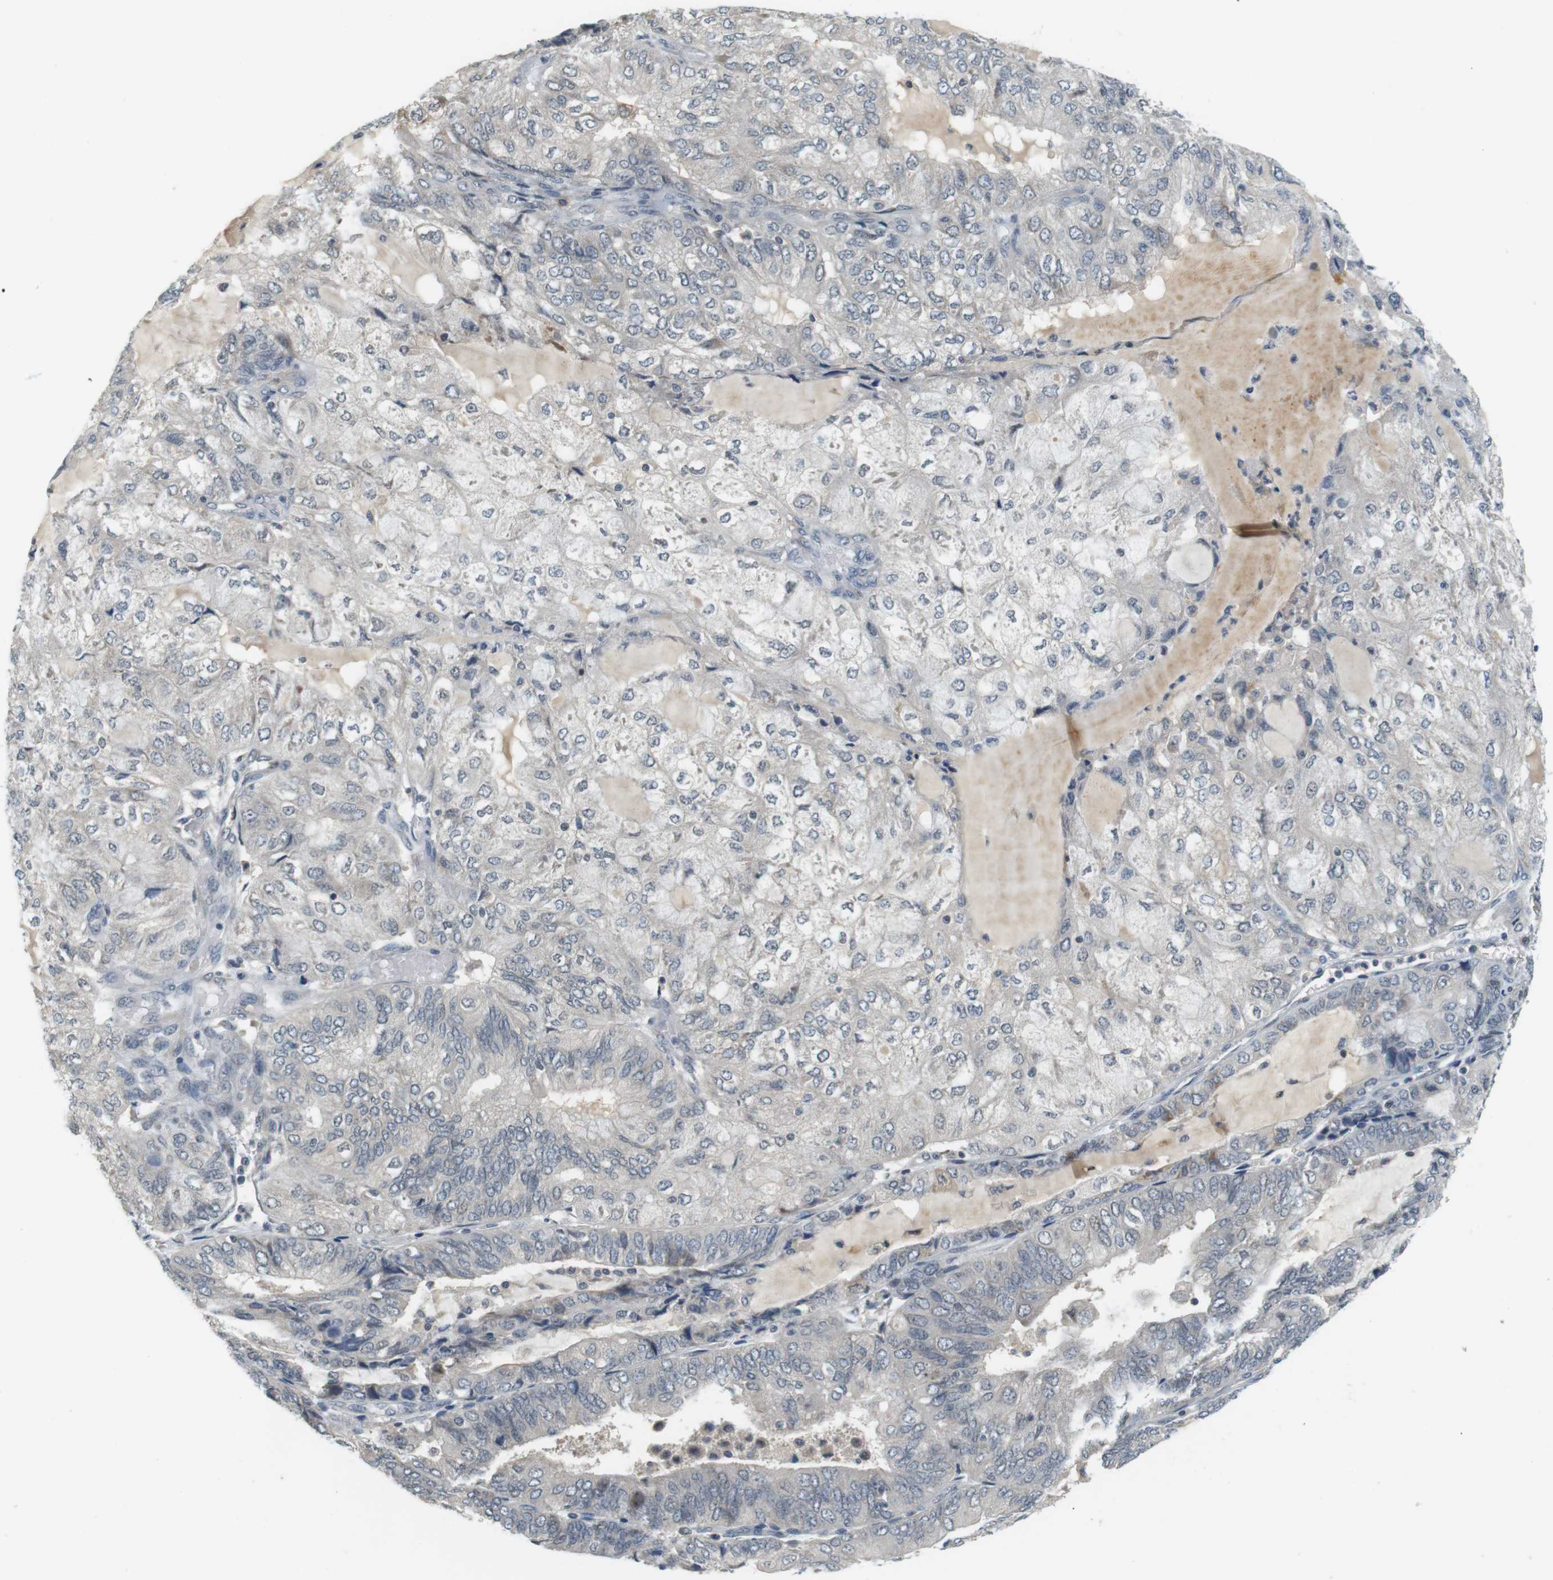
{"staining": {"intensity": "negative", "quantity": "none", "location": "none"}, "tissue": "endometrial cancer", "cell_type": "Tumor cells", "image_type": "cancer", "snomed": [{"axis": "morphology", "description": "Adenocarcinoma, NOS"}, {"axis": "topography", "description": "Endometrium"}], "caption": "Immunohistochemistry (IHC) photomicrograph of human endometrial cancer stained for a protein (brown), which displays no positivity in tumor cells.", "gene": "WNT7A", "patient": {"sex": "female", "age": 81}}